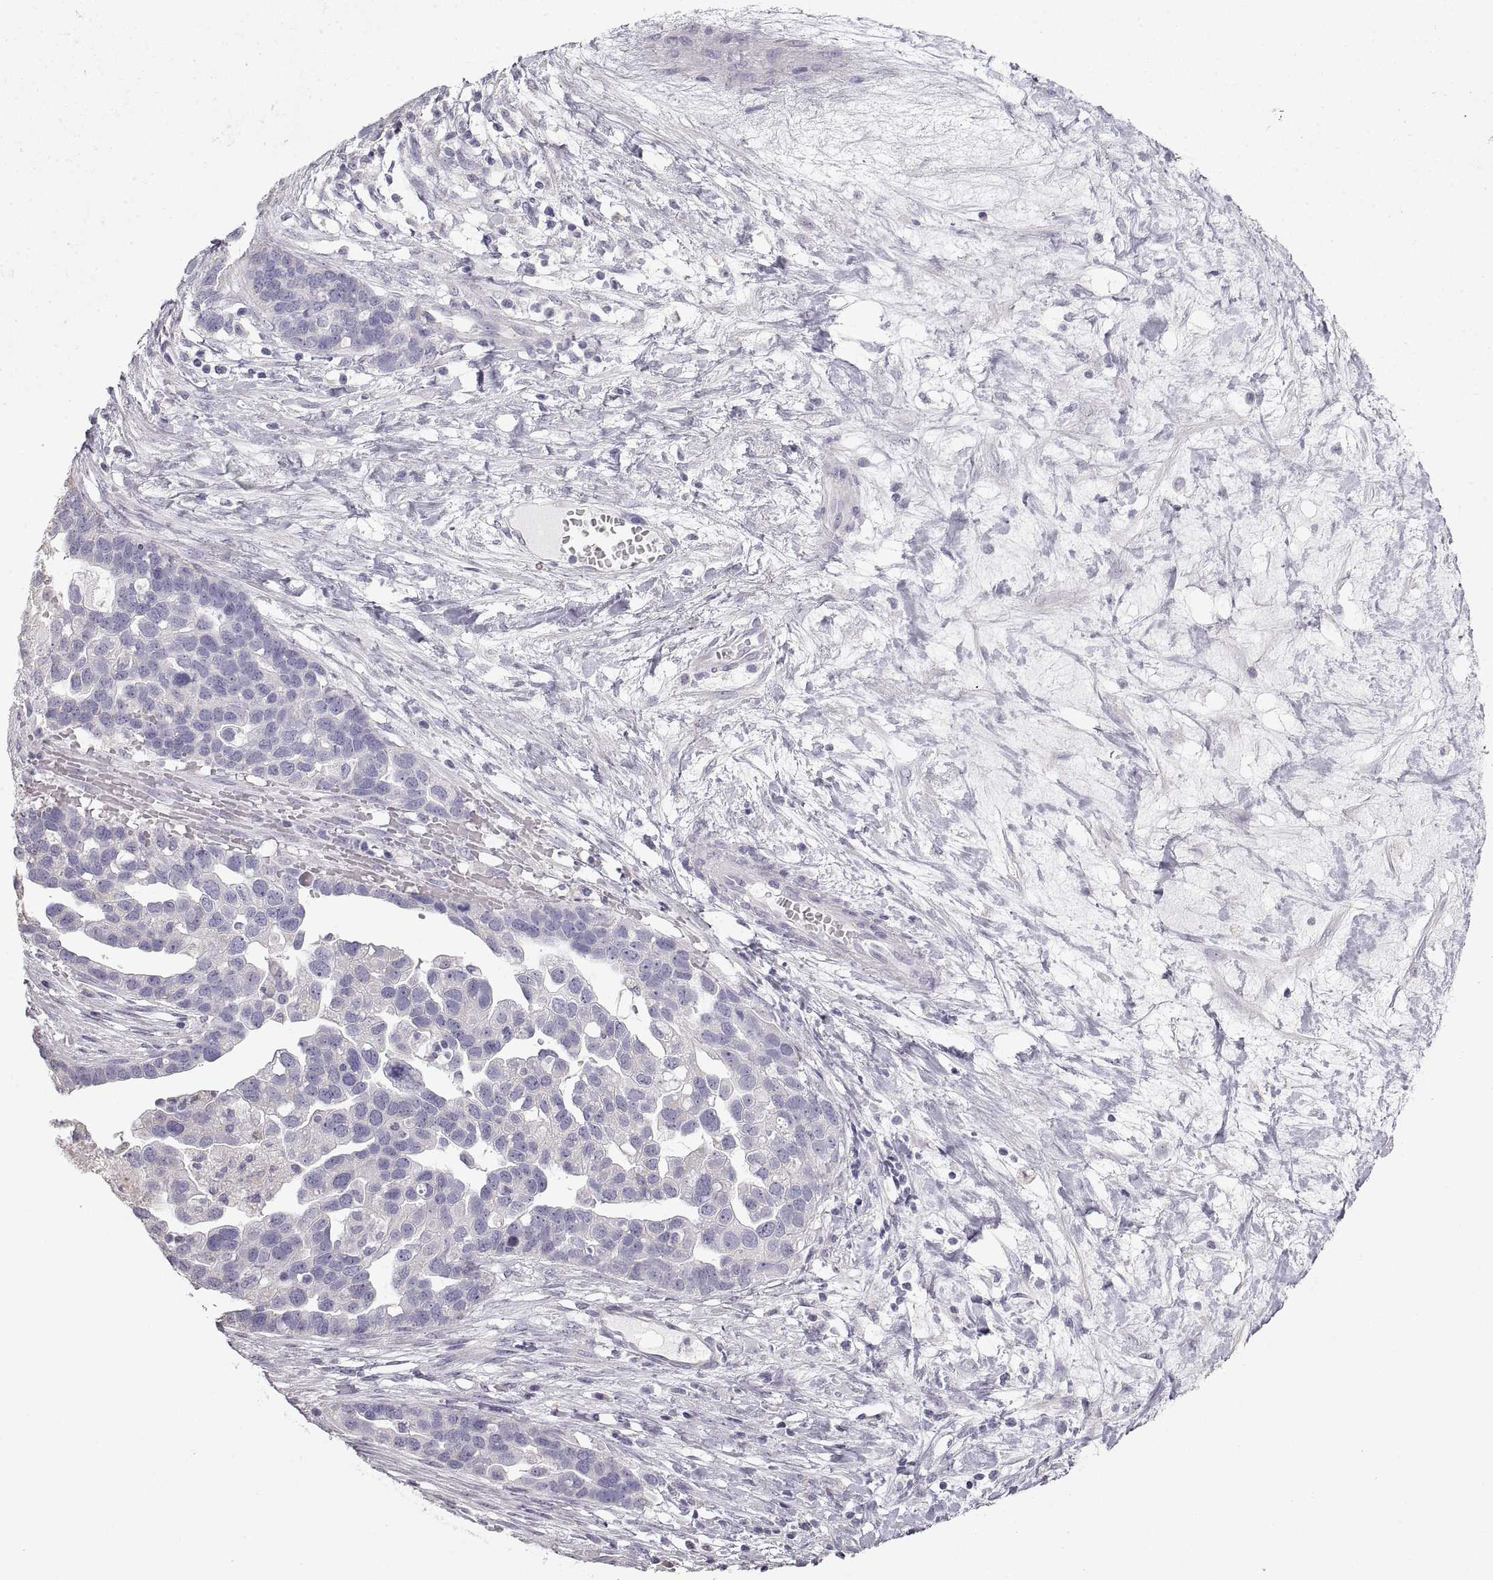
{"staining": {"intensity": "negative", "quantity": "none", "location": "none"}, "tissue": "ovarian cancer", "cell_type": "Tumor cells", "image_type": "cancer", "snomed": [{"axis": "morphology", "description": "Cystadenocarcinoma, serous, NOS"}, {"axis": "topography", "description": "Ovary"}], "caption": "The photomicrograph exhibits no significant positivity in tumor cells of ovarian cancer.", "gene": "ZP3", "patient": {"sex": "female", "age": 54}}